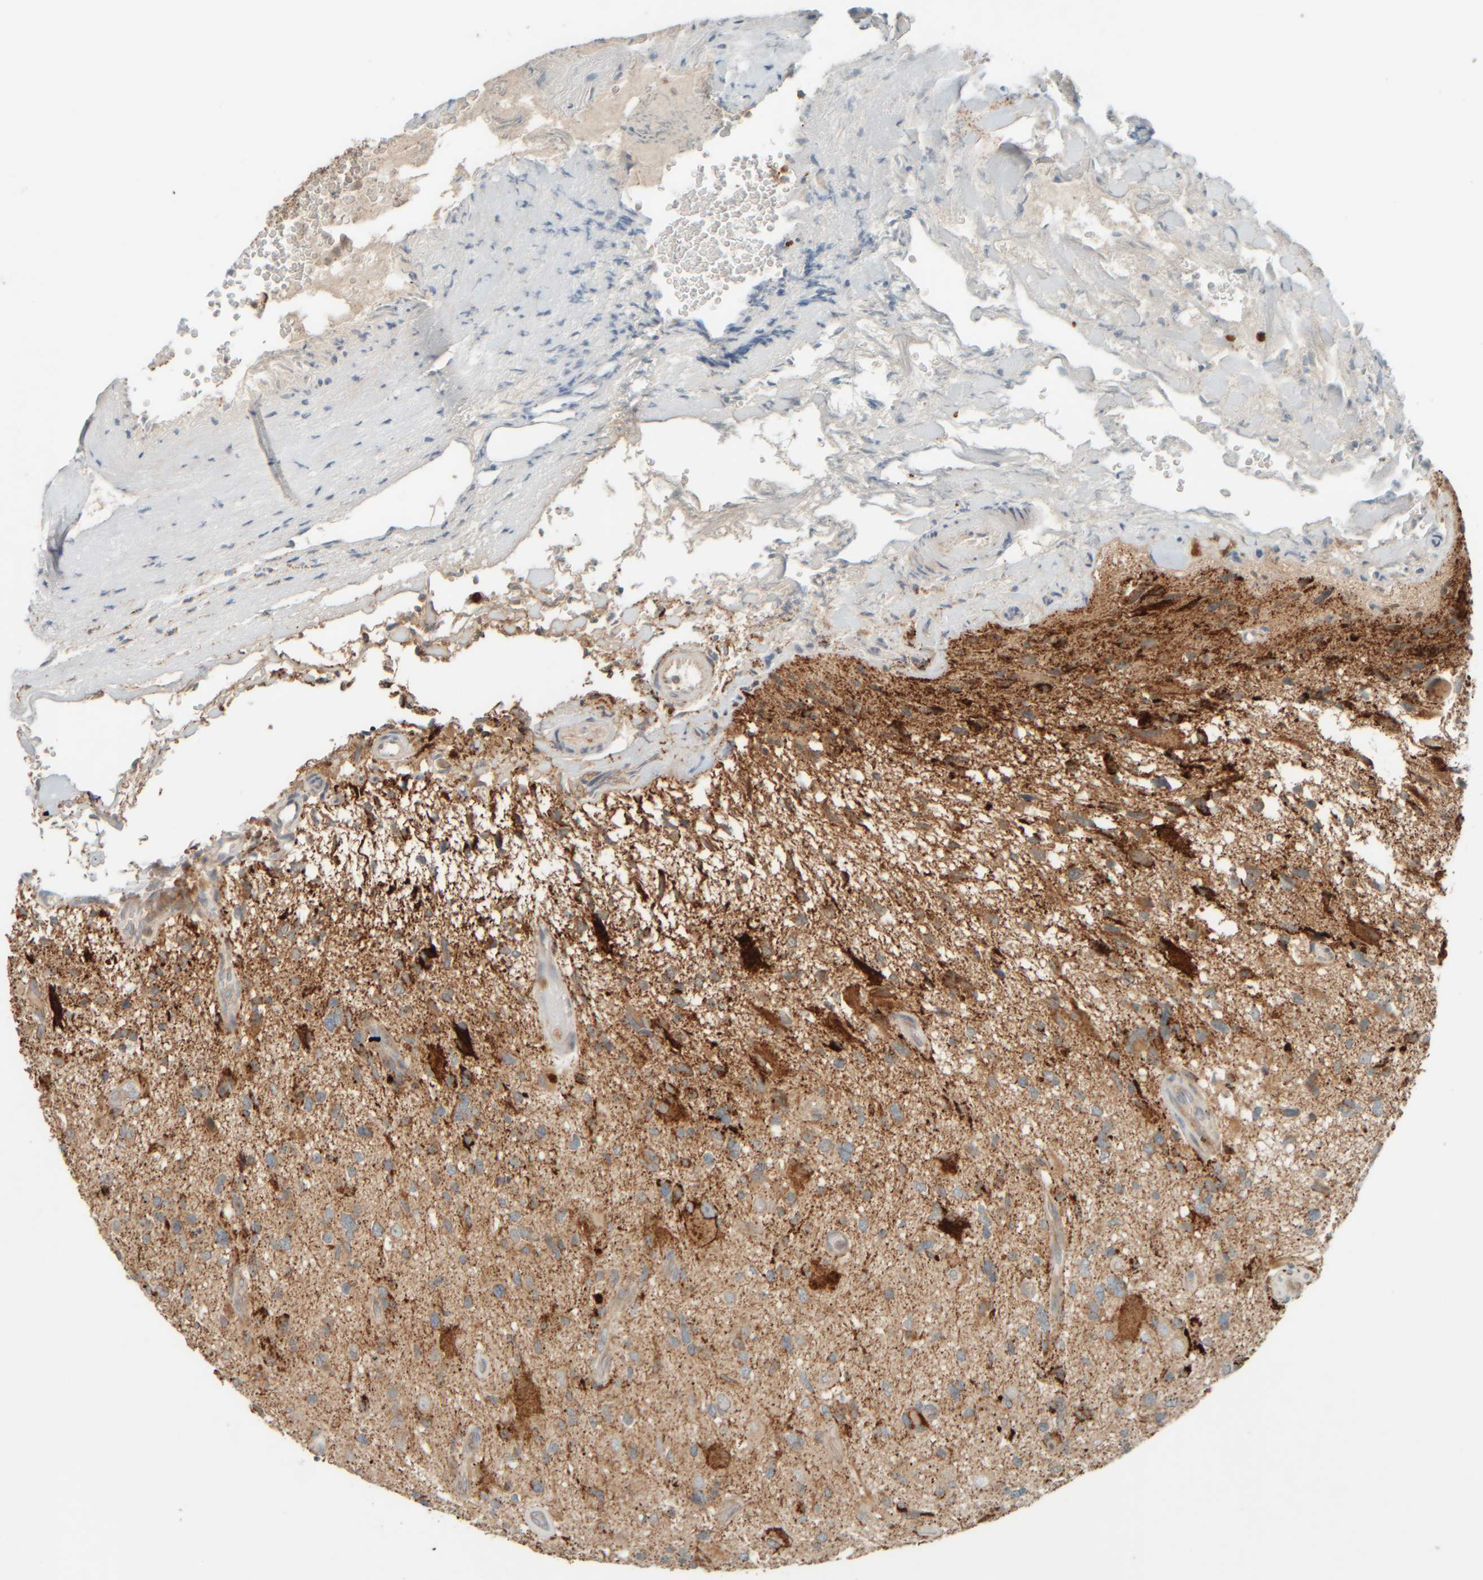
{"staining": {"intensity": "weak", "quantity": ">75%", "location": "cytoplasmic/membranous"}, "tissue": "glioma", "cell_type": "Tumor cells", "image_type": "cancer", "snomed": [{"axis": "morphology", "description": "Glioma, malignant, High grade"}, {"axis": "topography", "description": "Brain"}], "caption": "Glioma stained with immunohistochemistry demonstrates weak cytoplasmic/membranous positivity in about >75% of tumor cells. (DAB = brown stain, brightfield microscopy at high magnification).", "gene": "SPAG5", "patient": {"sex": "male", "age": 33}}